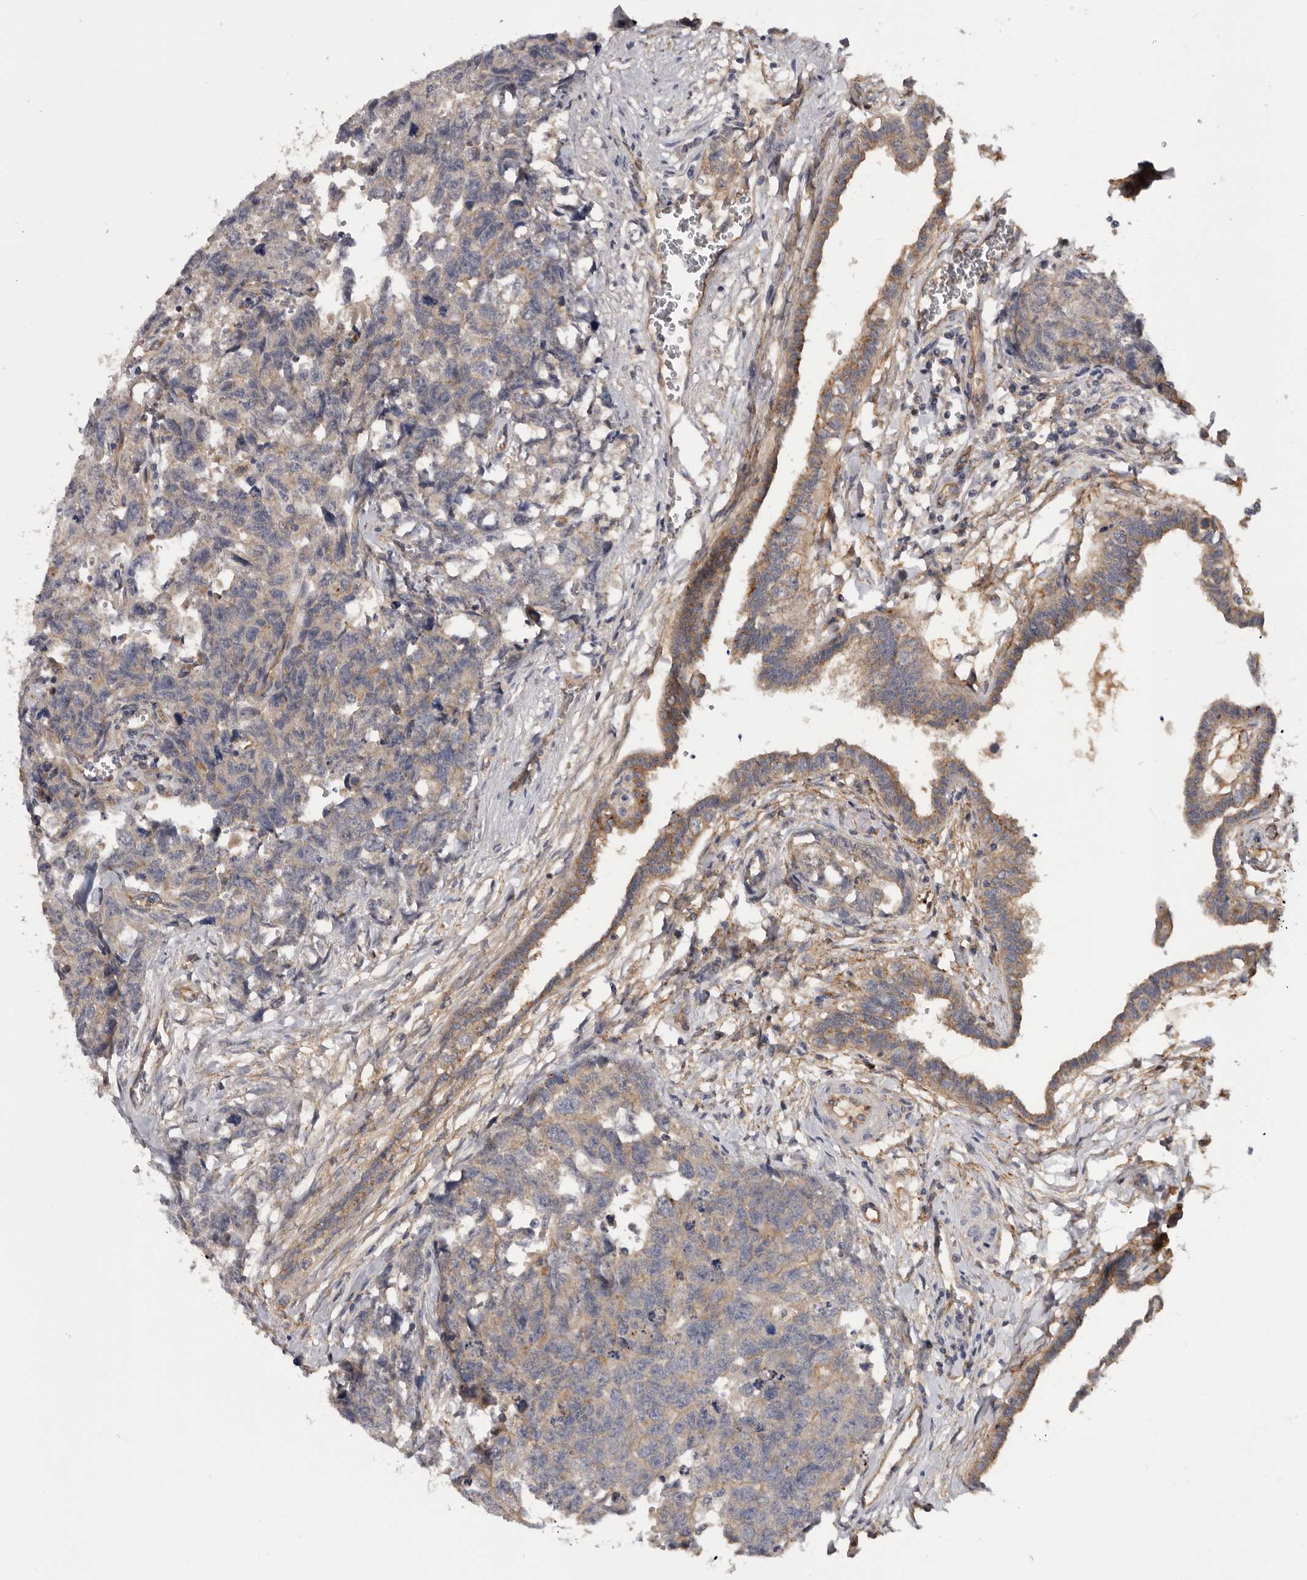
{"staining": {"intensity": "weak", "quantity": "<25%", "location": "cytoplasmic/membranous"}, "tissue": "testis cancer", "cell_type": "Tumor cells", "image_type": "cancer", "snomed": [{"axis": "morphology", "description": "Carcinoma, Embryonal, NOS"}, {"axis": "topography", "description": "Testis"}], "caption": "Photomicrograph shows no protein positivity in tumor cells of testis cancer (embryonal carcinoma) tissue.", "gene": "INKA2", "patient": {"sex": "male", "age": 31}}